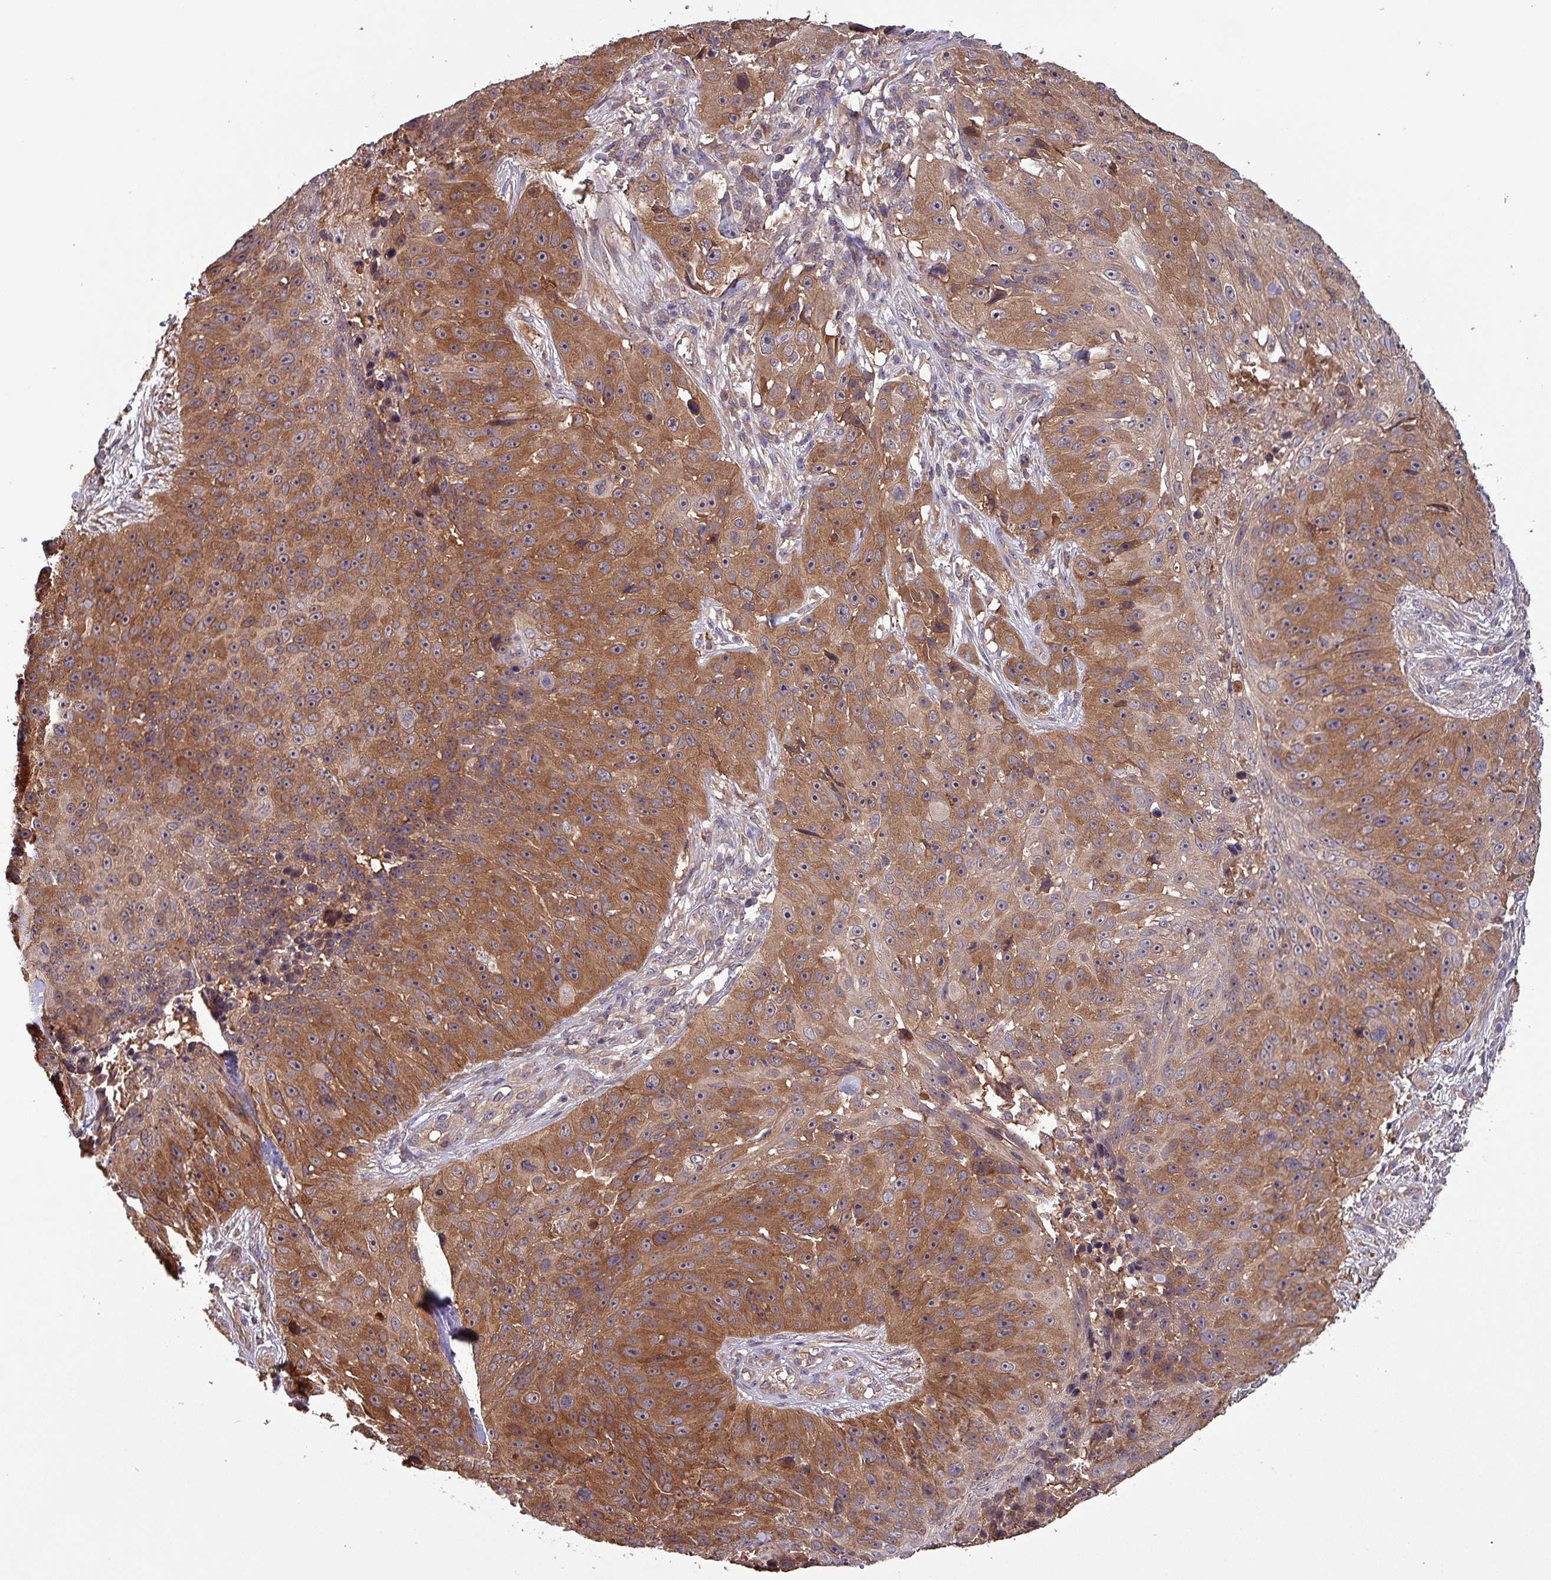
{"staining": {"intensity": "moderate", "quantity": ">75%", "location": "cytoplasmic/membranous"}, "tissue": "skin cancer", "cell_type": "Tumor cells", "image_type": "cancer", "snomed": [{"axis": "morphology", "description": "Squamous cell carcinoma, NOS"}, {"axis": "topography", "description": "Skin"}], "caption": "DAB (3,3'-diaminobenzidine) immunohistochemical staining of human squamous cell carcinoma (skin) demonstrates moderate cytoplasmic/membranous protein expression in approximately >75% of tumor cells.", "gene": "PAFAH1B2", "patient": {"sex": "female", "age": 87}}